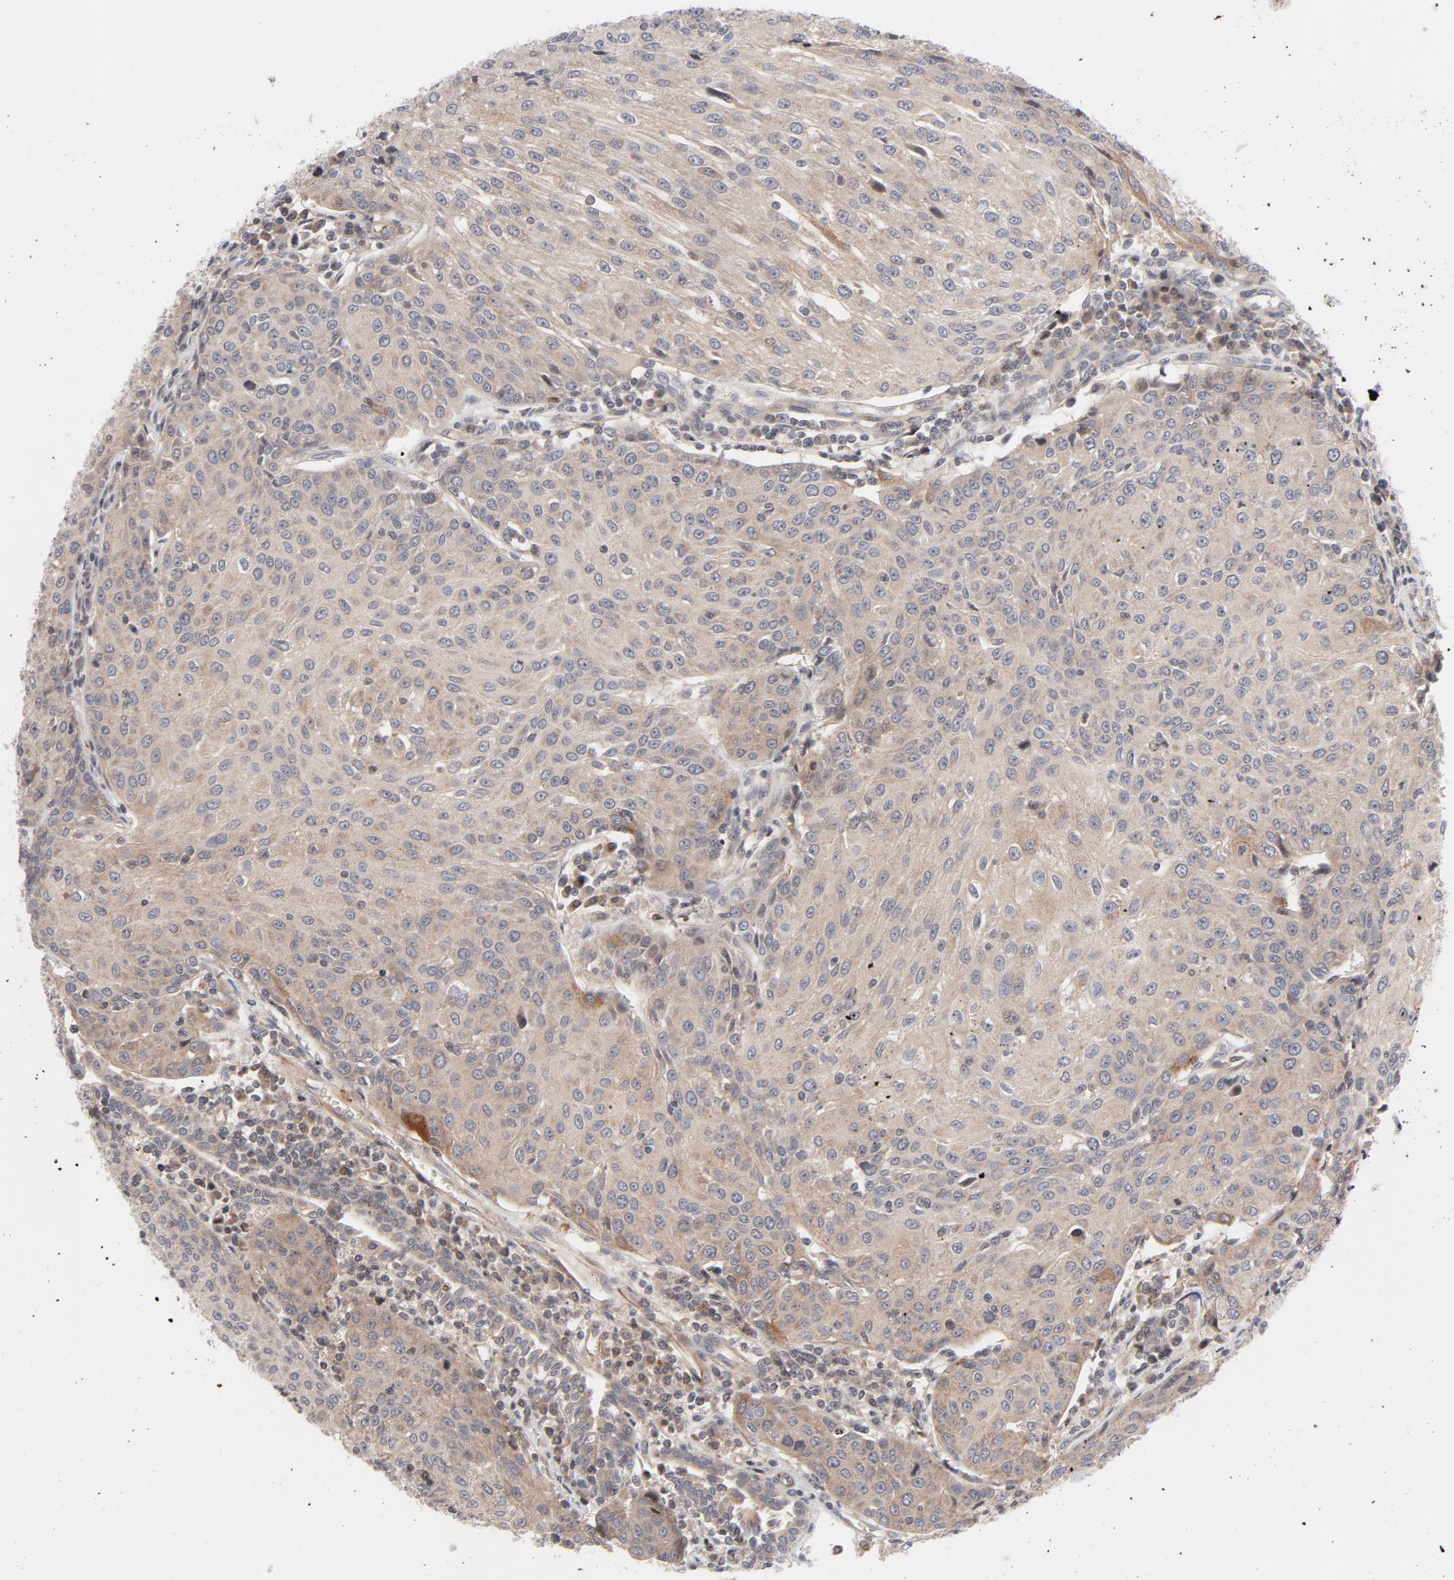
{"staining": {"intensity": "weak", "quantity": ">75%", "location": "cytoplasmic/membranous"}, "tissue": "urothelial cancer", "cell_type": "Tumor cells", "image_type": "cancer", "snomed": [{"axis": "morphology", "description": "Urothelial carcinoma, High grade"}, {"axis": "topography", "description": "Urinary bladder"}], "caption": "An immunohistochemistry micrograph of neoplastic tissue is shown. Protein staining in brown highlights weak cytoplasmic/membranous positivity in urothelial carcinoma (high-grade) within tumor cells. (DAB IHC with brightfield microscopy, high magnification).", "gene": "DNAAF2", "patient": {"sex": "female", "age": 85}}